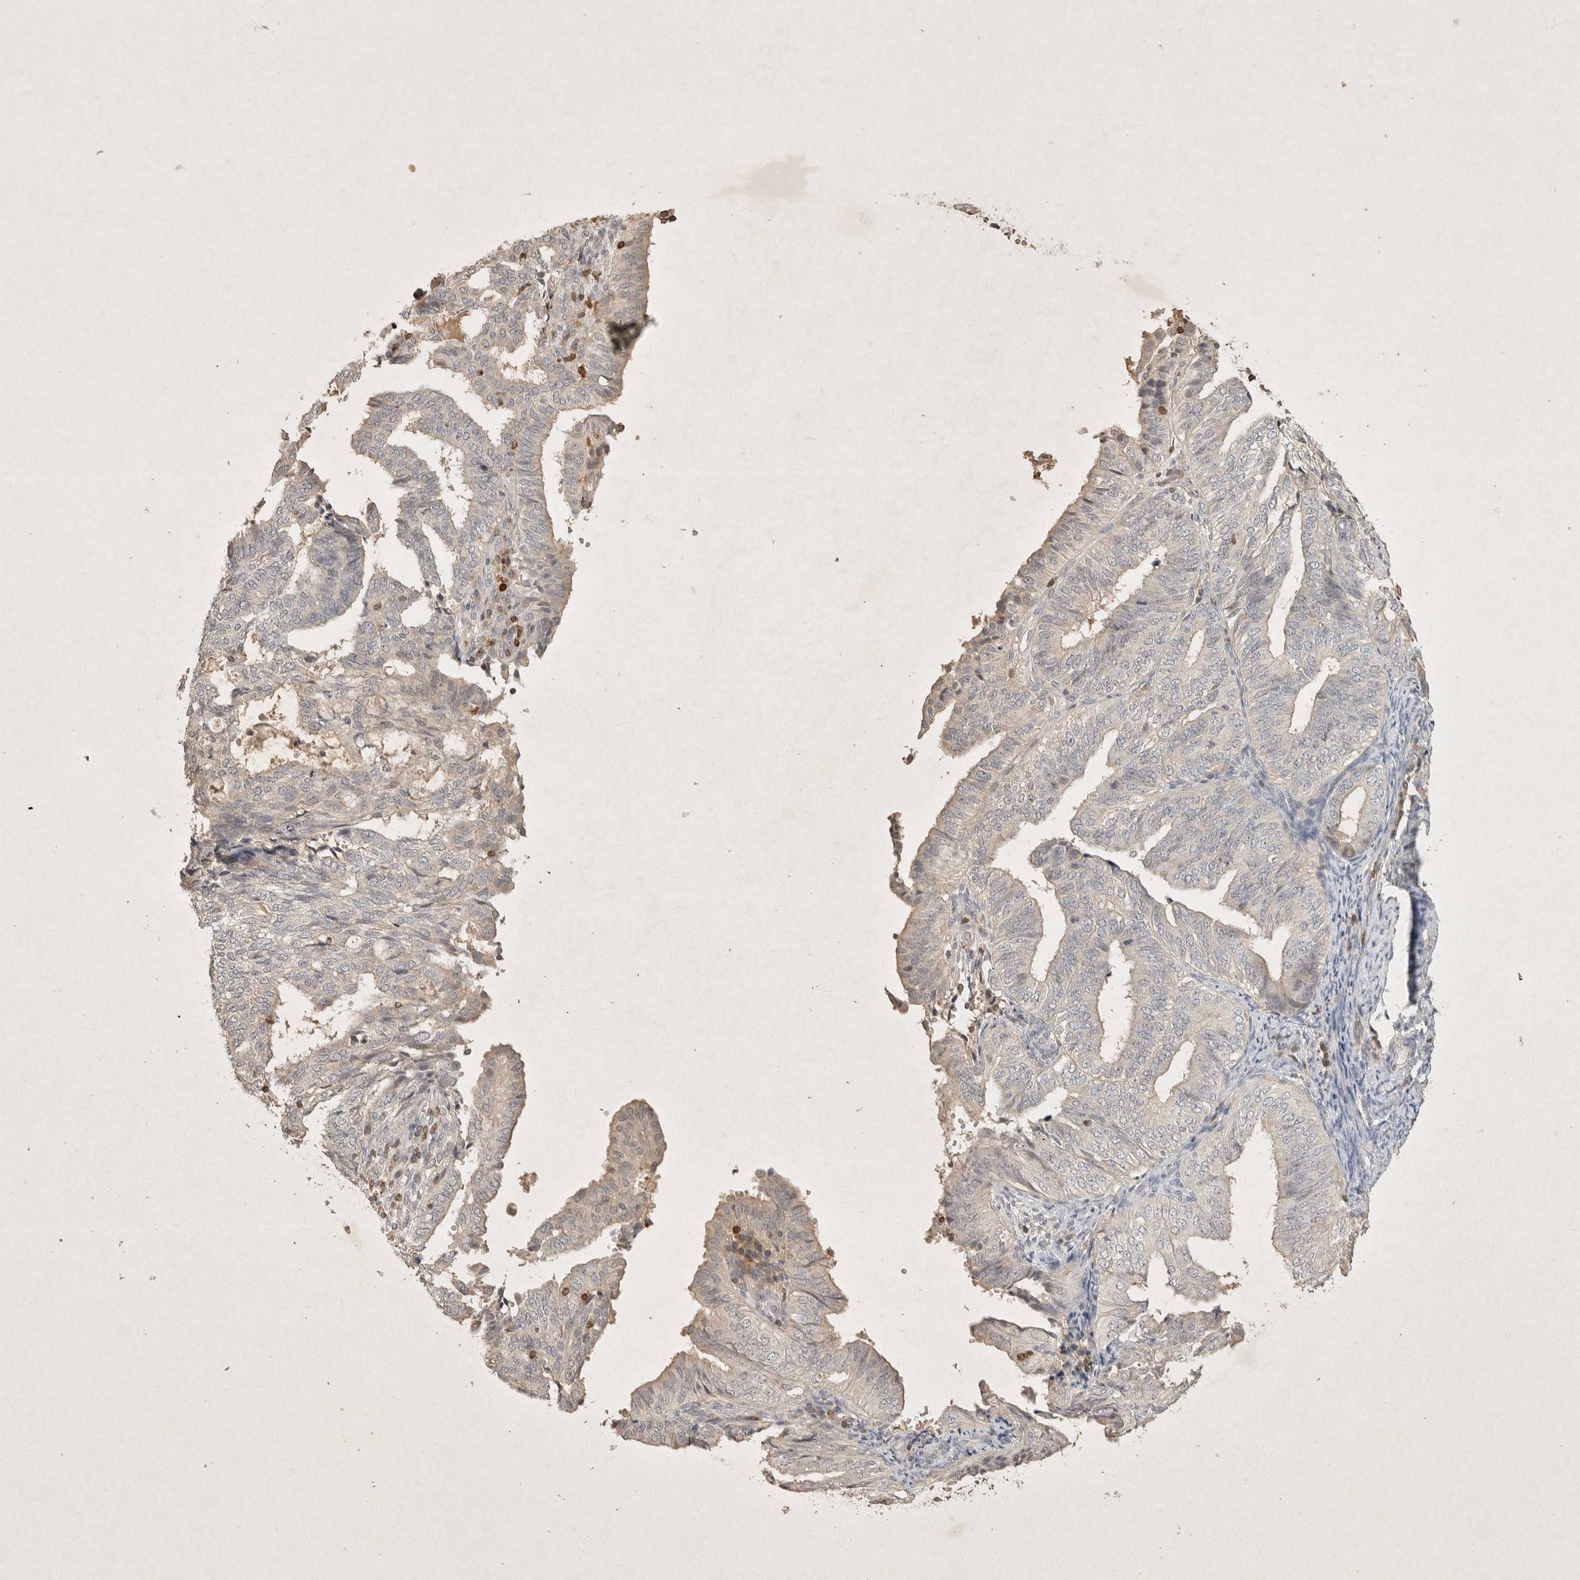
{"staining": {"intensity": "negative", "quantity": "none", "location": "none"}, "tissue": "endometrial cancer", "cell_type": "Tumor cells", "image_type": "cancer", "snomed": [{"axis": "morphology", "description": "Adenocarcinoma, NOS"}, {"axis": "topography", "description": "Endometrium"}], "caption": "This image is of endometrial adenocarcinoma stained with immunohistochemistry (IHC) to label a protein in brown with the nuclei are counter-stained blue. There is no positivity in tumor cells. The staining is performed using DAB brown chromogen with nuclei counter-stained in using hematoxylin.", "gene": "RAC2", "patient": {"sex": "female", "age": 58}}